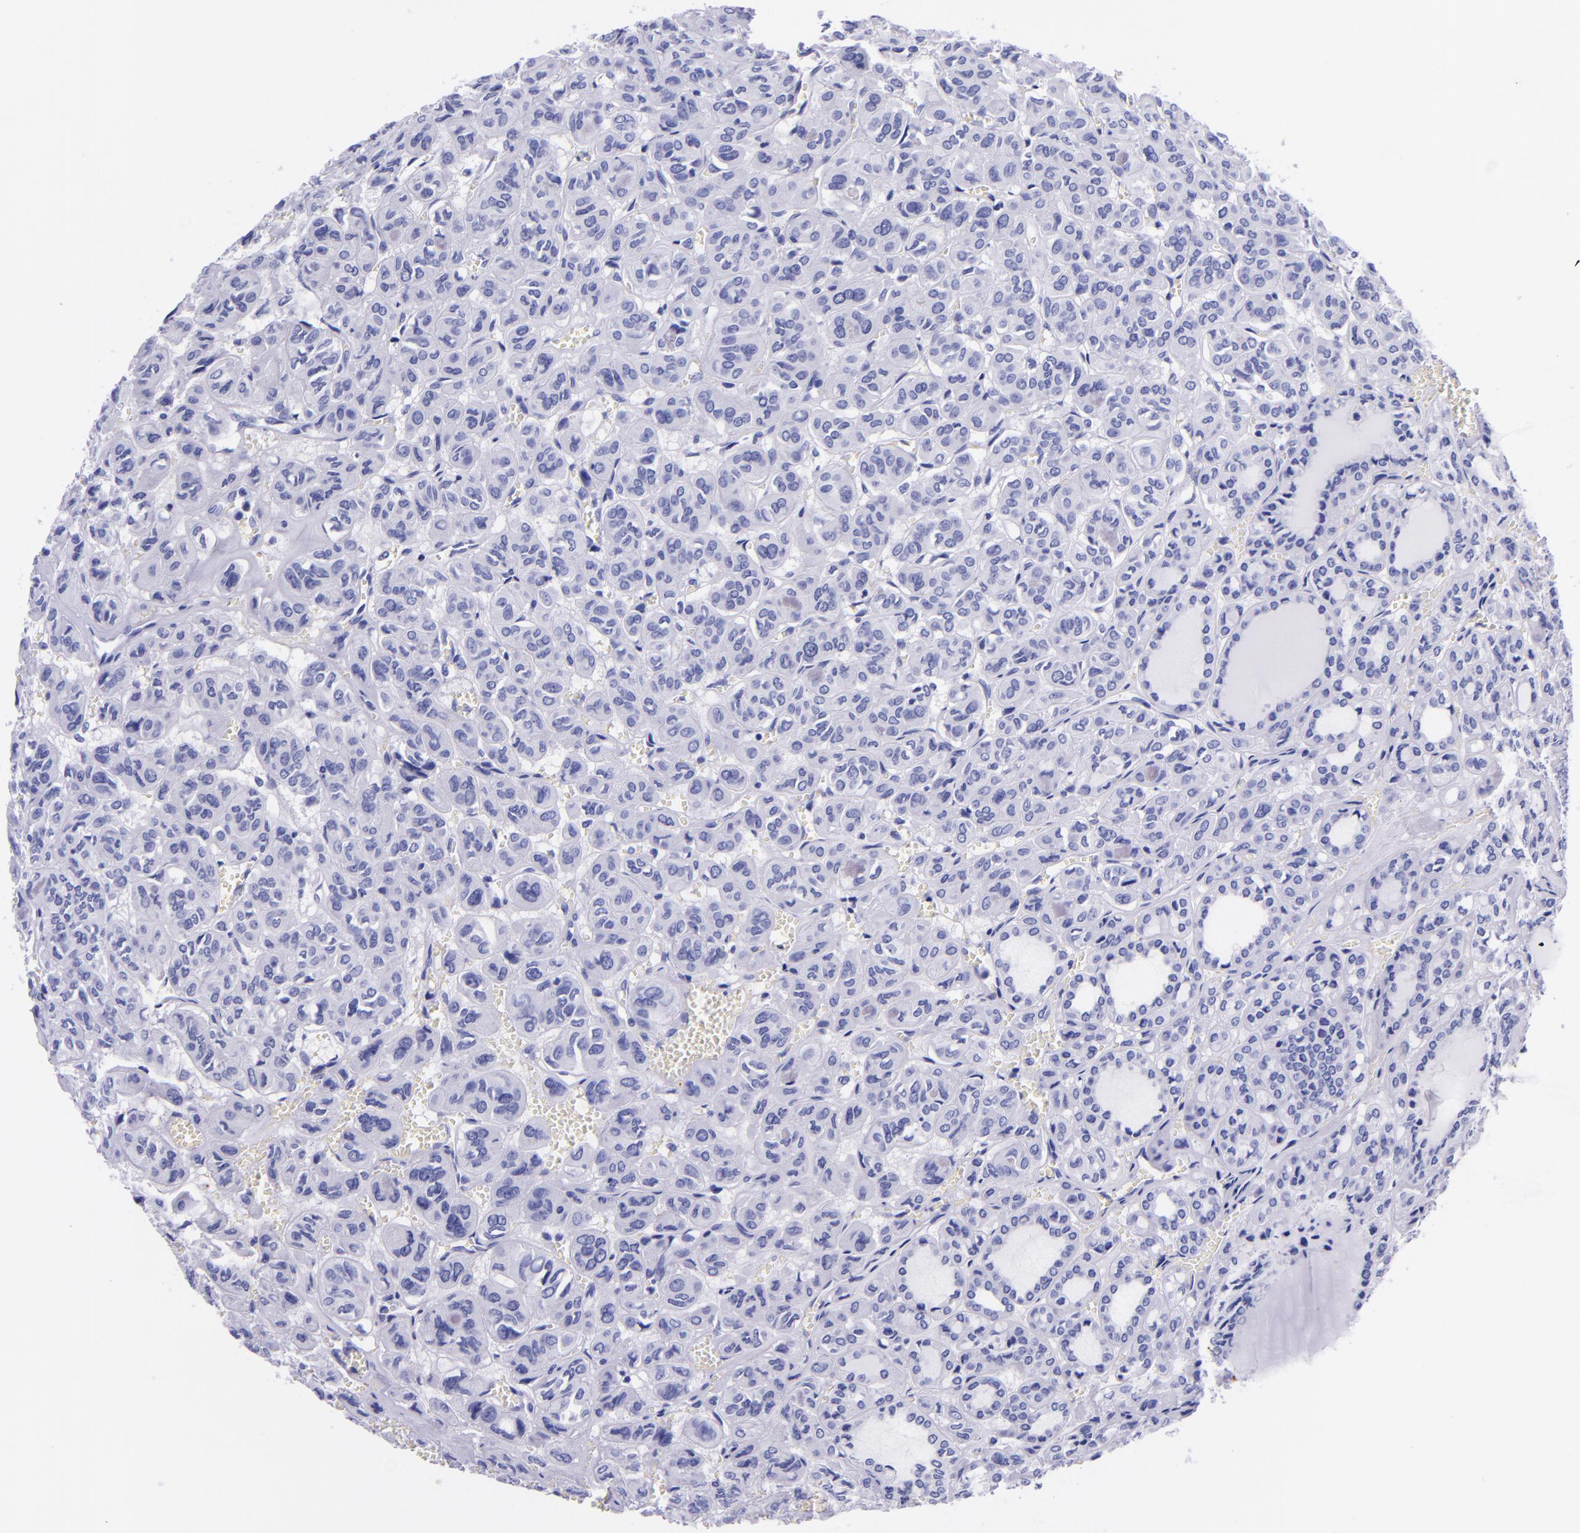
{"staining": {"intensity": "negative", "quantity": "none", "location": "none"}, "tissue": "thyroid cancer", "cell_type": "Tumor cells", "image_type": "cancer", "snomed": [{"axis": "morphology", "description": "Follicular adenoma carcinoma, NOS"}, {"axis": "topography", "description": "Thyroid gland"}], "caption": "A high-resolution image shows IHC staining of follicular adenoma carcinoma (thyroid), which exhibits no significant expression in tumor cells. Brightfield microscopy of immunohistochemistry stained with DAB (brown) and hematoxylin (blue), captured at high magnification.", "gene": "MBP", "patient": {"sex": "female", "age": 71}}